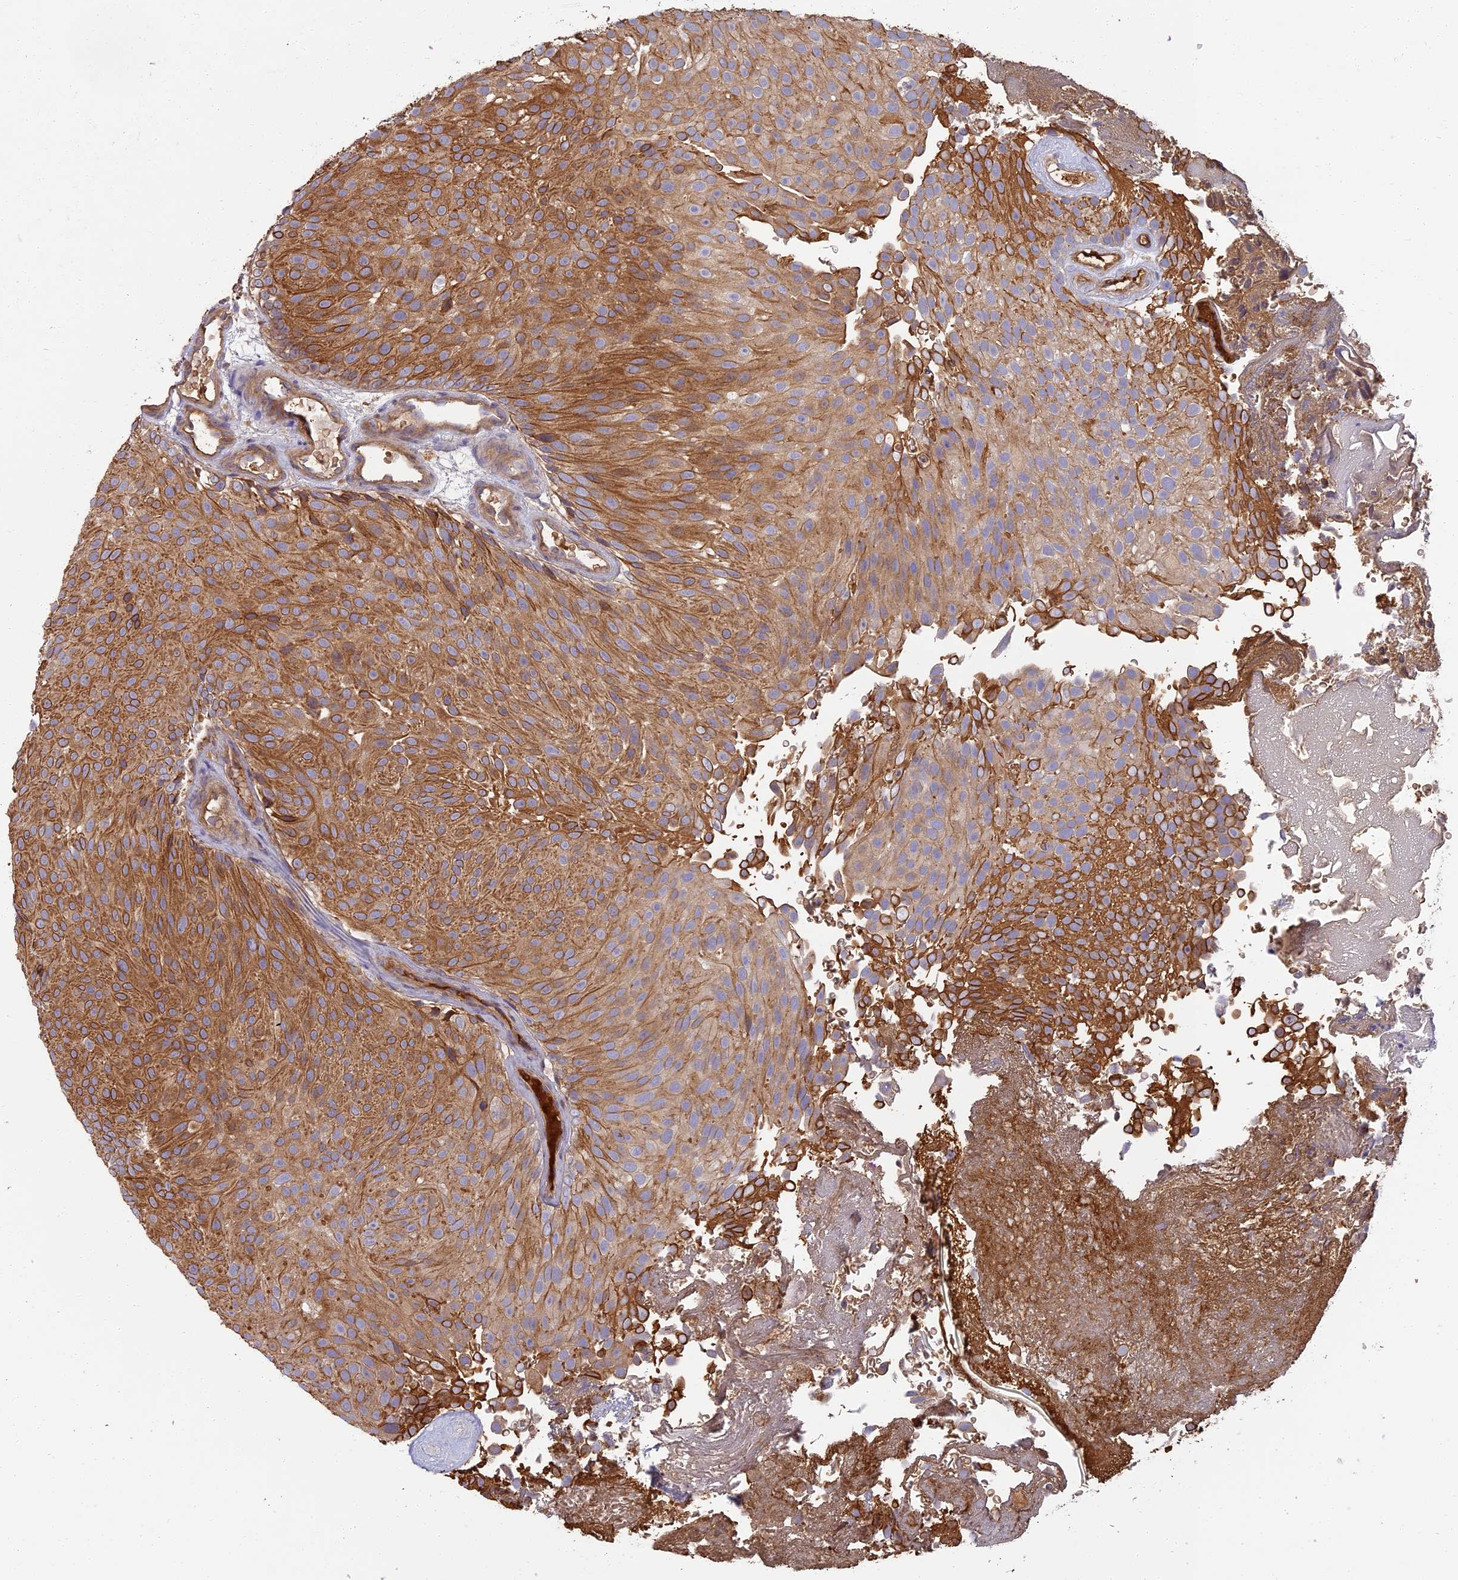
{"staining": {"intensity": "strong", "quantity": ">75%", "location": "cytoplasmic/membranous"}, "tissue": "urothelial cancer", "cell_type": "Tumor cells", "image_type": "cancer", "snomed": [{"axis": "morphology", "description": "Urothelial carcinoma, Low grade"}, {"axis": "topography", "description": "Urinary bladder"}], "caption": "Human urothelial carcinoma (low-grade) stained for a protein (brown) displays strong cytoplasmic/membranous positive staining in about >75% of tumor cells.", "gene": "ERMAP", "patient": {"sex": "male", "age": 78}}